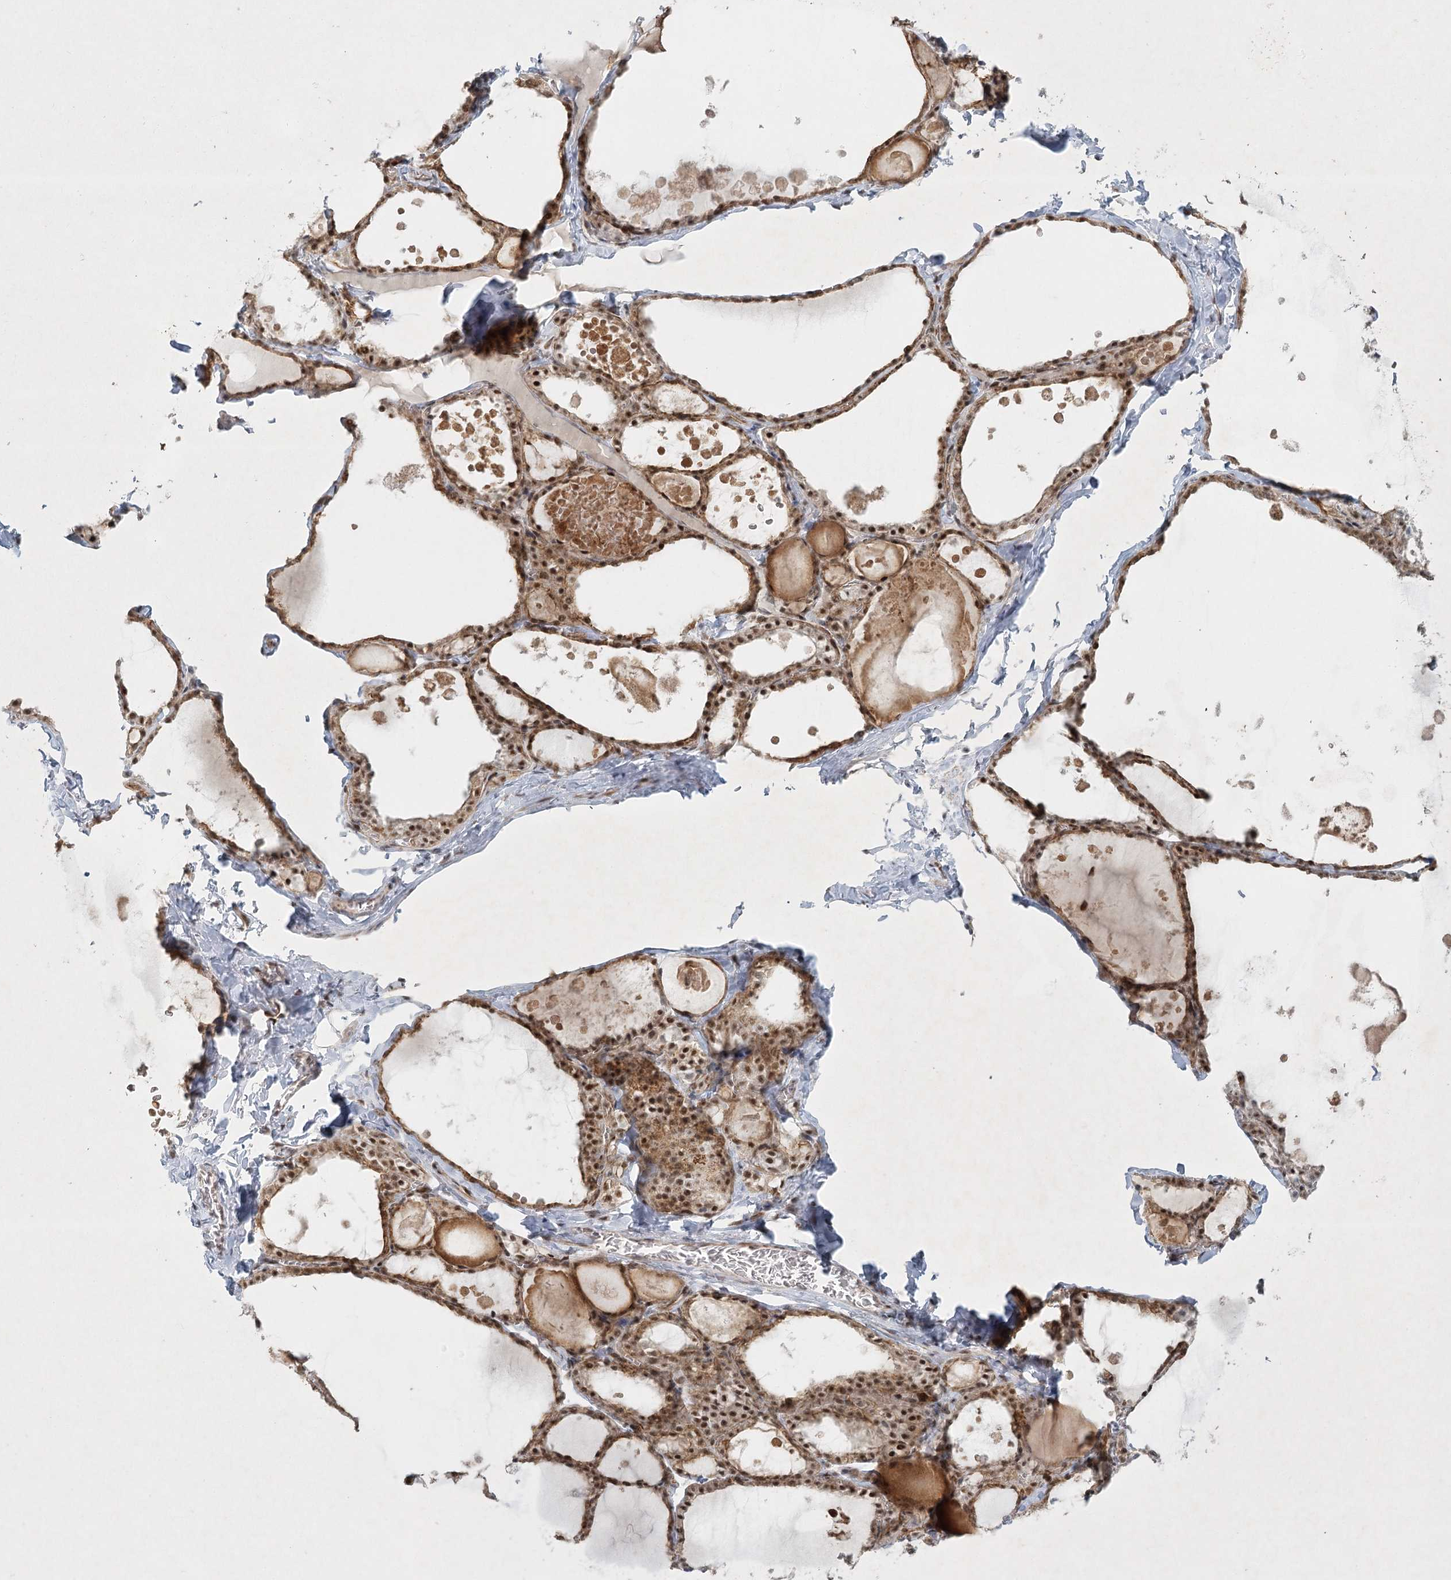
{"staining": {"intensity": "moderate", "quantity": ">75%", "location": "nuclear"}, "tissue": "thyroid gland", "cell_type": "Glandular cells", "image_type": "normal", "snomed": [{"axis": "morphology", "description": "Normal tissue, NOS"}, {"axis": "topography", "description": "Thyroid gland"}], "caption": "Immunohistochemistry (IHC) of benign human thyroid gland exhibits medium levels of moderate nuclear expression in approximately >75% of glandular cells. The staining was performed using DAB (3,3'-diaminobenzidine) to visualize the protein expression in brown, while the nuclei were stained in blue with hematoxylin (Magnification: 20x).", "gene": "U2SURP", "patient": {"sex": "male", "age": 56}}